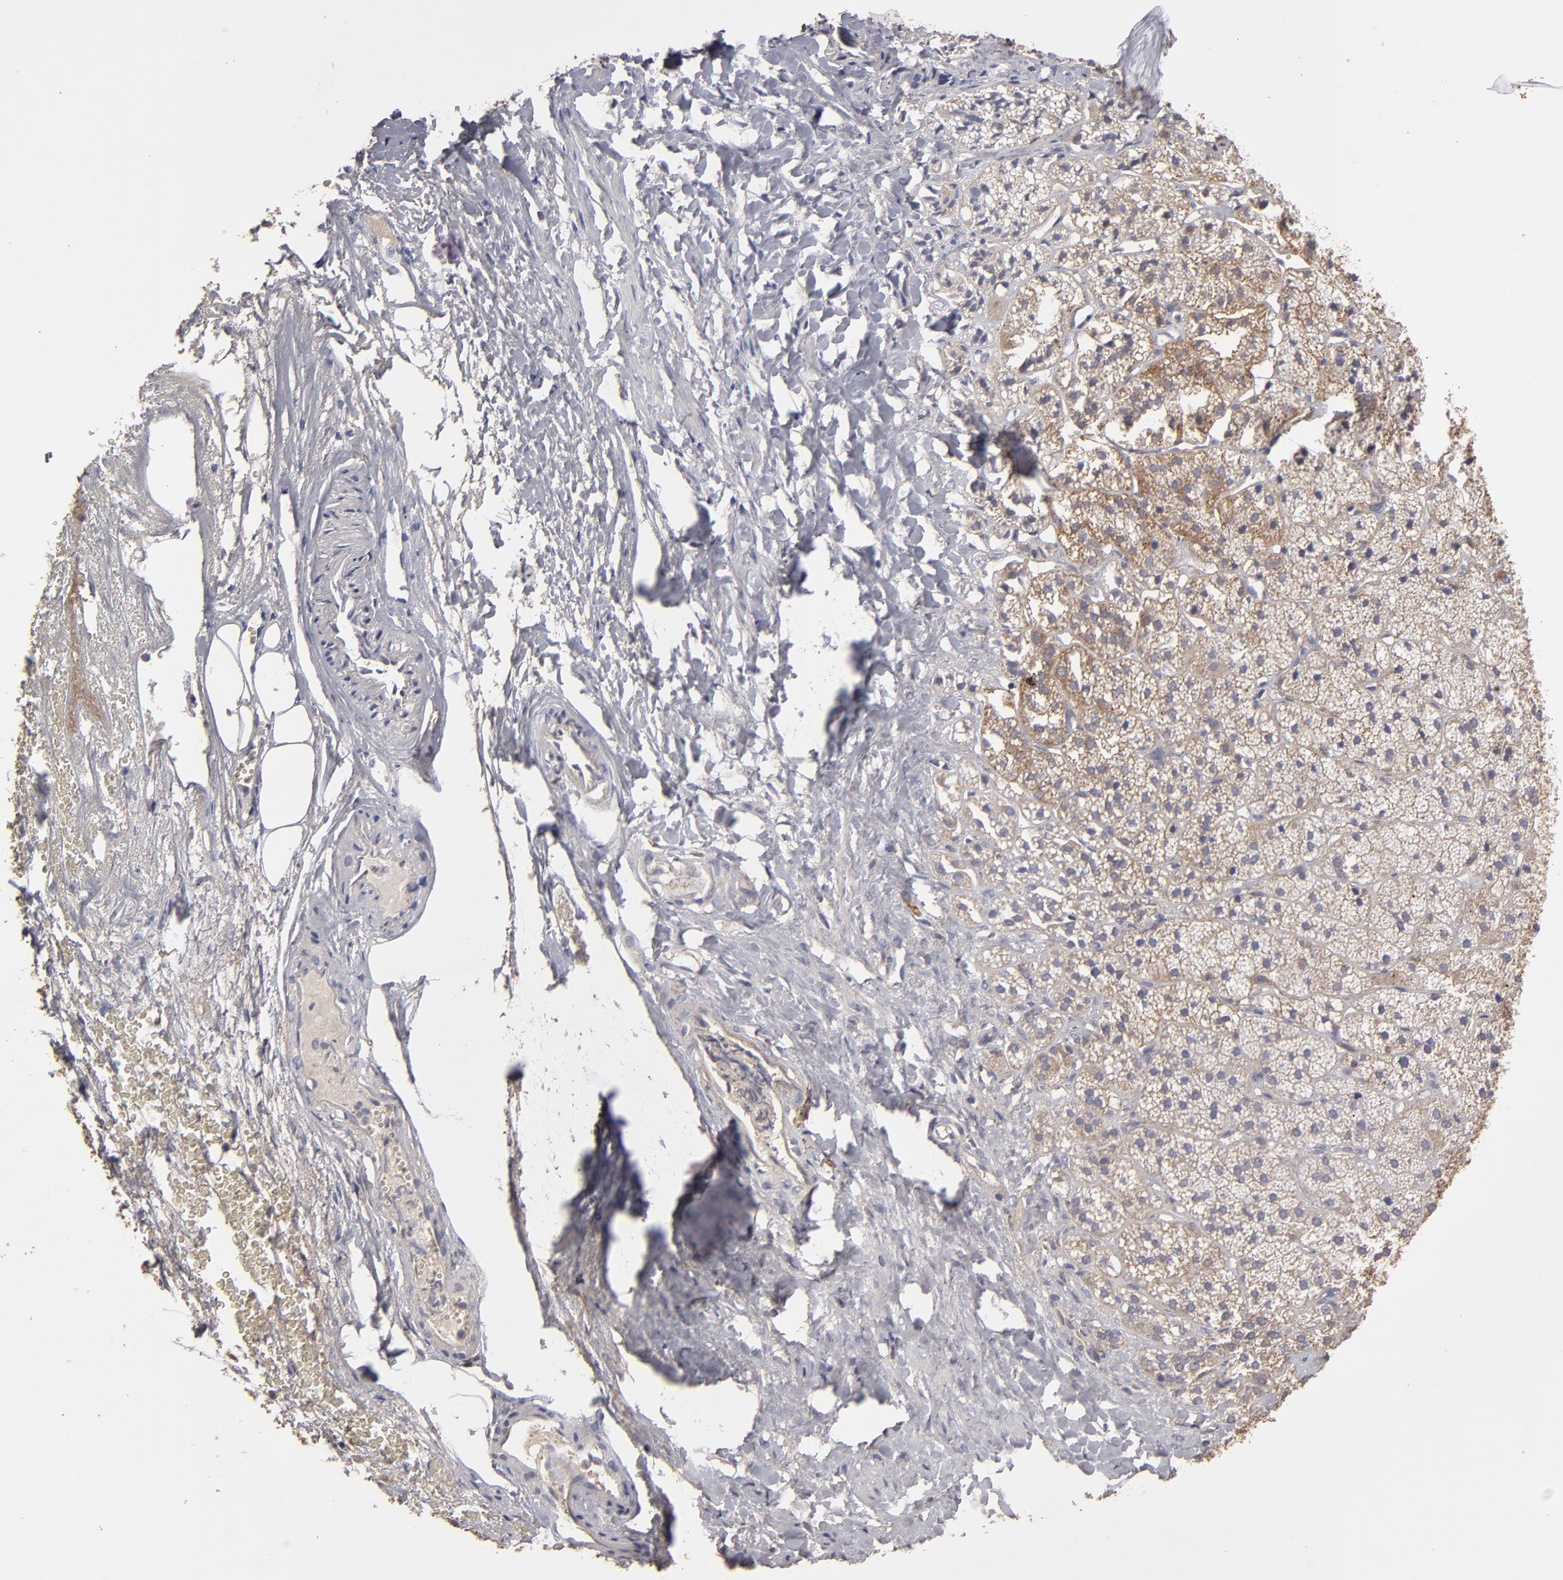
{"staining": {"intensity": "weak", "quantity": ">75%", "location": "cytoplasmic/membranous"}, "tissue": "adrenal gland", "cell_type": "Glandular cells", "image_type": "normal", "snomed": [{"axis": "morphology", "description": "Normal tissue, NOS"}, {"axis": "topography", "description": "Adrenal gland"}], "caption": "Immunohistochemical staining of unremarkable human adrenal gland shows weak cytoplasmic/membranous protein staining in approximately >75% of glandular cells.", "gene": "ITGB5", "patient": {"sex": "female", "age": 71}}